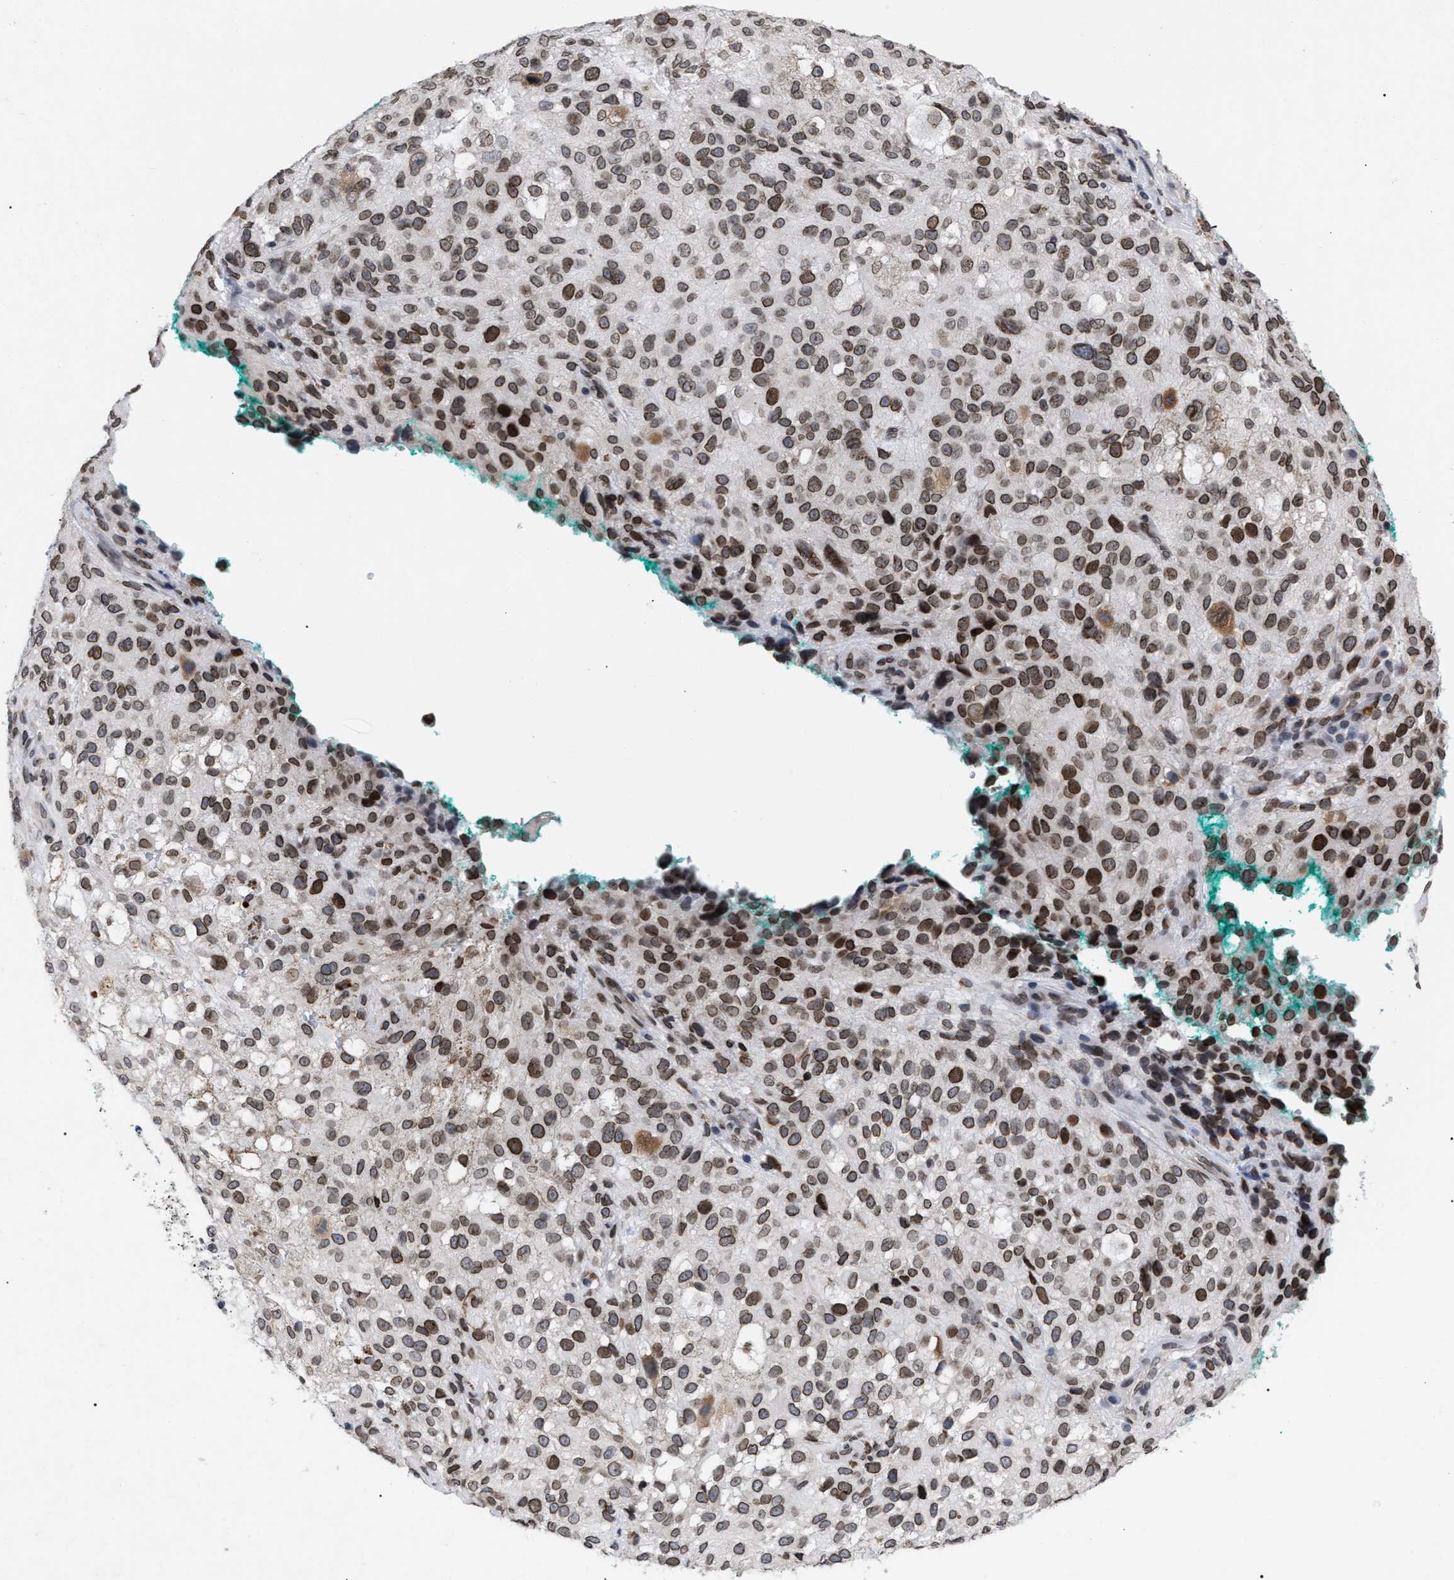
{"staining": {"intensity": "strong", "quantity": ">75%", "location": "cytoplasmic/membranous,nuclear"}, "tissue": "melanoma", "cell_type": "Tumor cells", "image_type": "cancer", "snomed": [{"axis": "morphology", "description": "Necrosis, NOS"}, {"axis": "morphology", "description": "Malignant melanoma, NOS"}, {"axis": "topography", "description": "Skin"}], "caption": "Immunohistochemical staining of melanoma displays high levels of strong cytoplasmic/membranous and nuclear positivity in about >75% of tumor cells.", "gene": "TPR", "patient": {"sex": "female", "age": 87}}